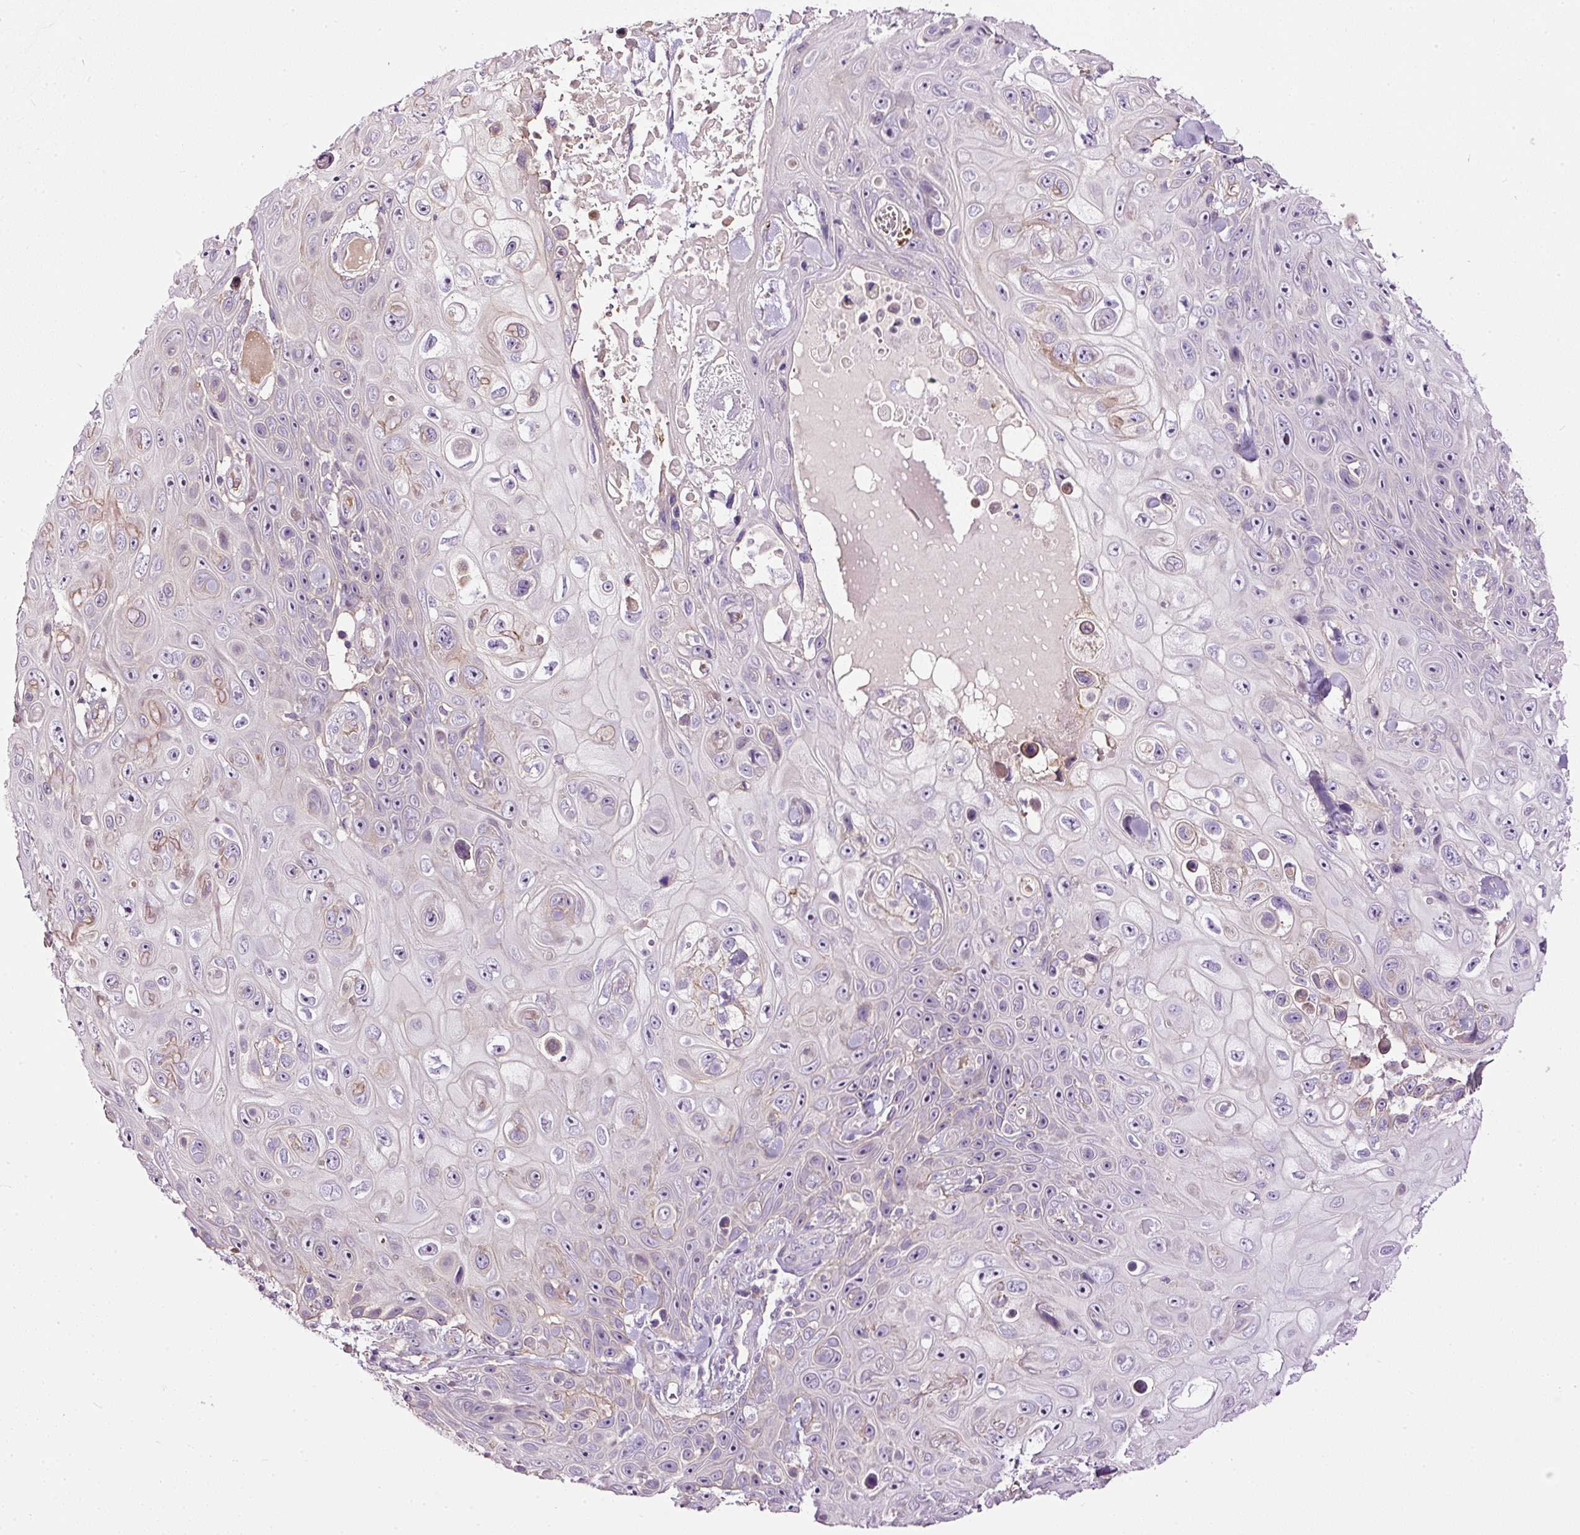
{"staining": {"intensity": "negative", "quantity": "none", "location": "none"}, "tissue": "skin cancer", "cell_type": "Tumor cells", "image_type": "cancer", "snomed": [{"axis": "morphology", "description": "Squamous cell carcinoma, NOS"}, {"axis": "topography", "description": "Skin"}], "caption": "The IHC photomicrograph has no significant positivity in tumor cells of skin cancer tissue. (DAB (3,3'-diaminobenzidine) immunohistochemistry (IHC) with hematoxylin counter stain).", "gene": "USHBP1", "patient": {"sex": "male", "age": 82}}